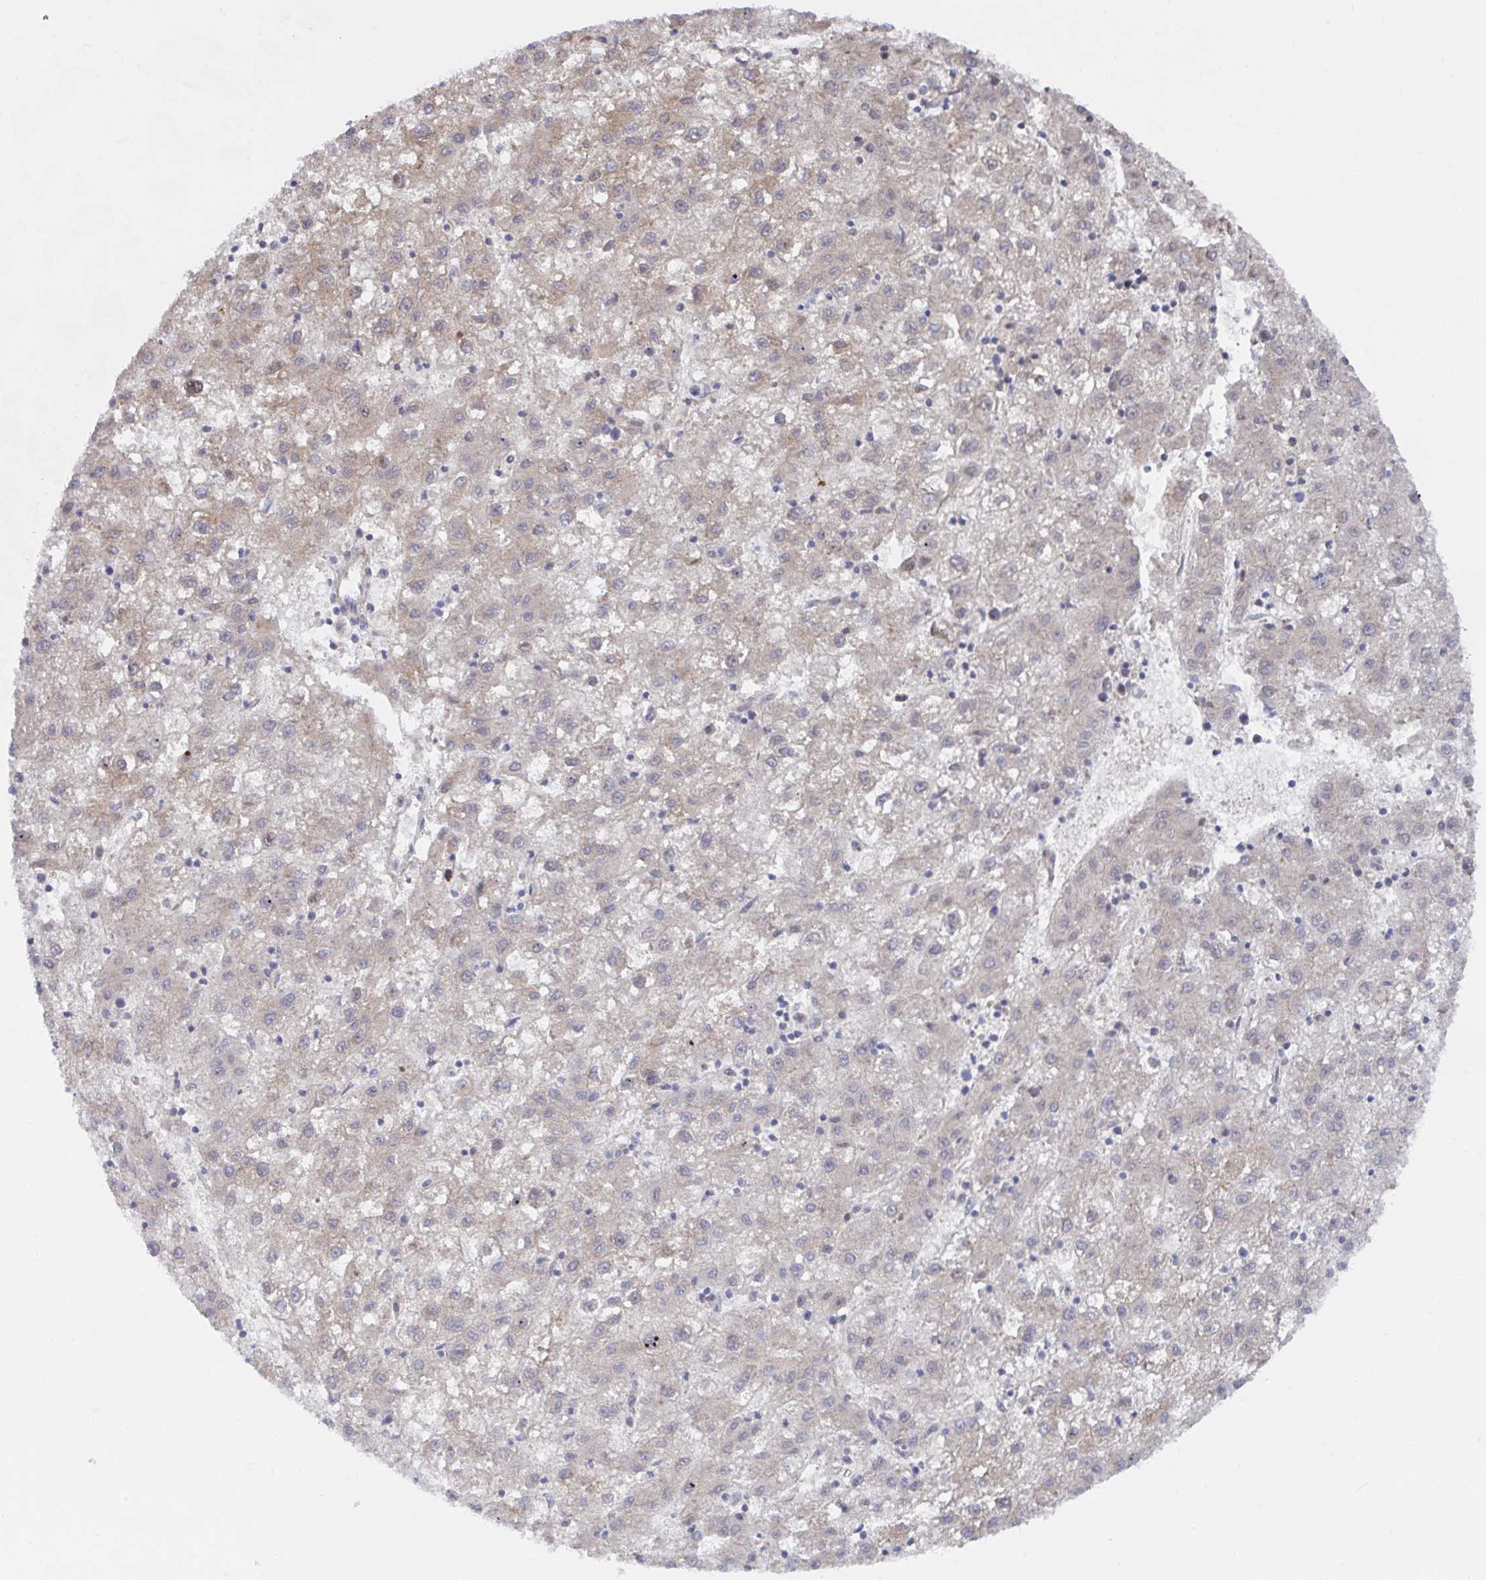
{"staining": {"intensity": "weak", "quantity": "<25%", "location": "cytoplasmic/membranous"}, "tissue": "liver cancer", "cell_type": "Tumor cells", "image_type": "cancer", "snomed": [{"axis": "morphology", "description": "Carcinoma, Hepatocellular, NOS"}, {"axis": "topography", "description": "Liver"}], "caption": "This photomicrograph is of liver cancer stained with immunohistochemistry to label a protein in brown with the nuclei are counter-stained blue. There is no positivity in tumor cells. (Brightfield microscopy of DAB (3,3'-diaminobenzidine) immunohistochemistry at high magnification).", "gene": "FJX1", "patient": {"sex": "male", "age": 72}}